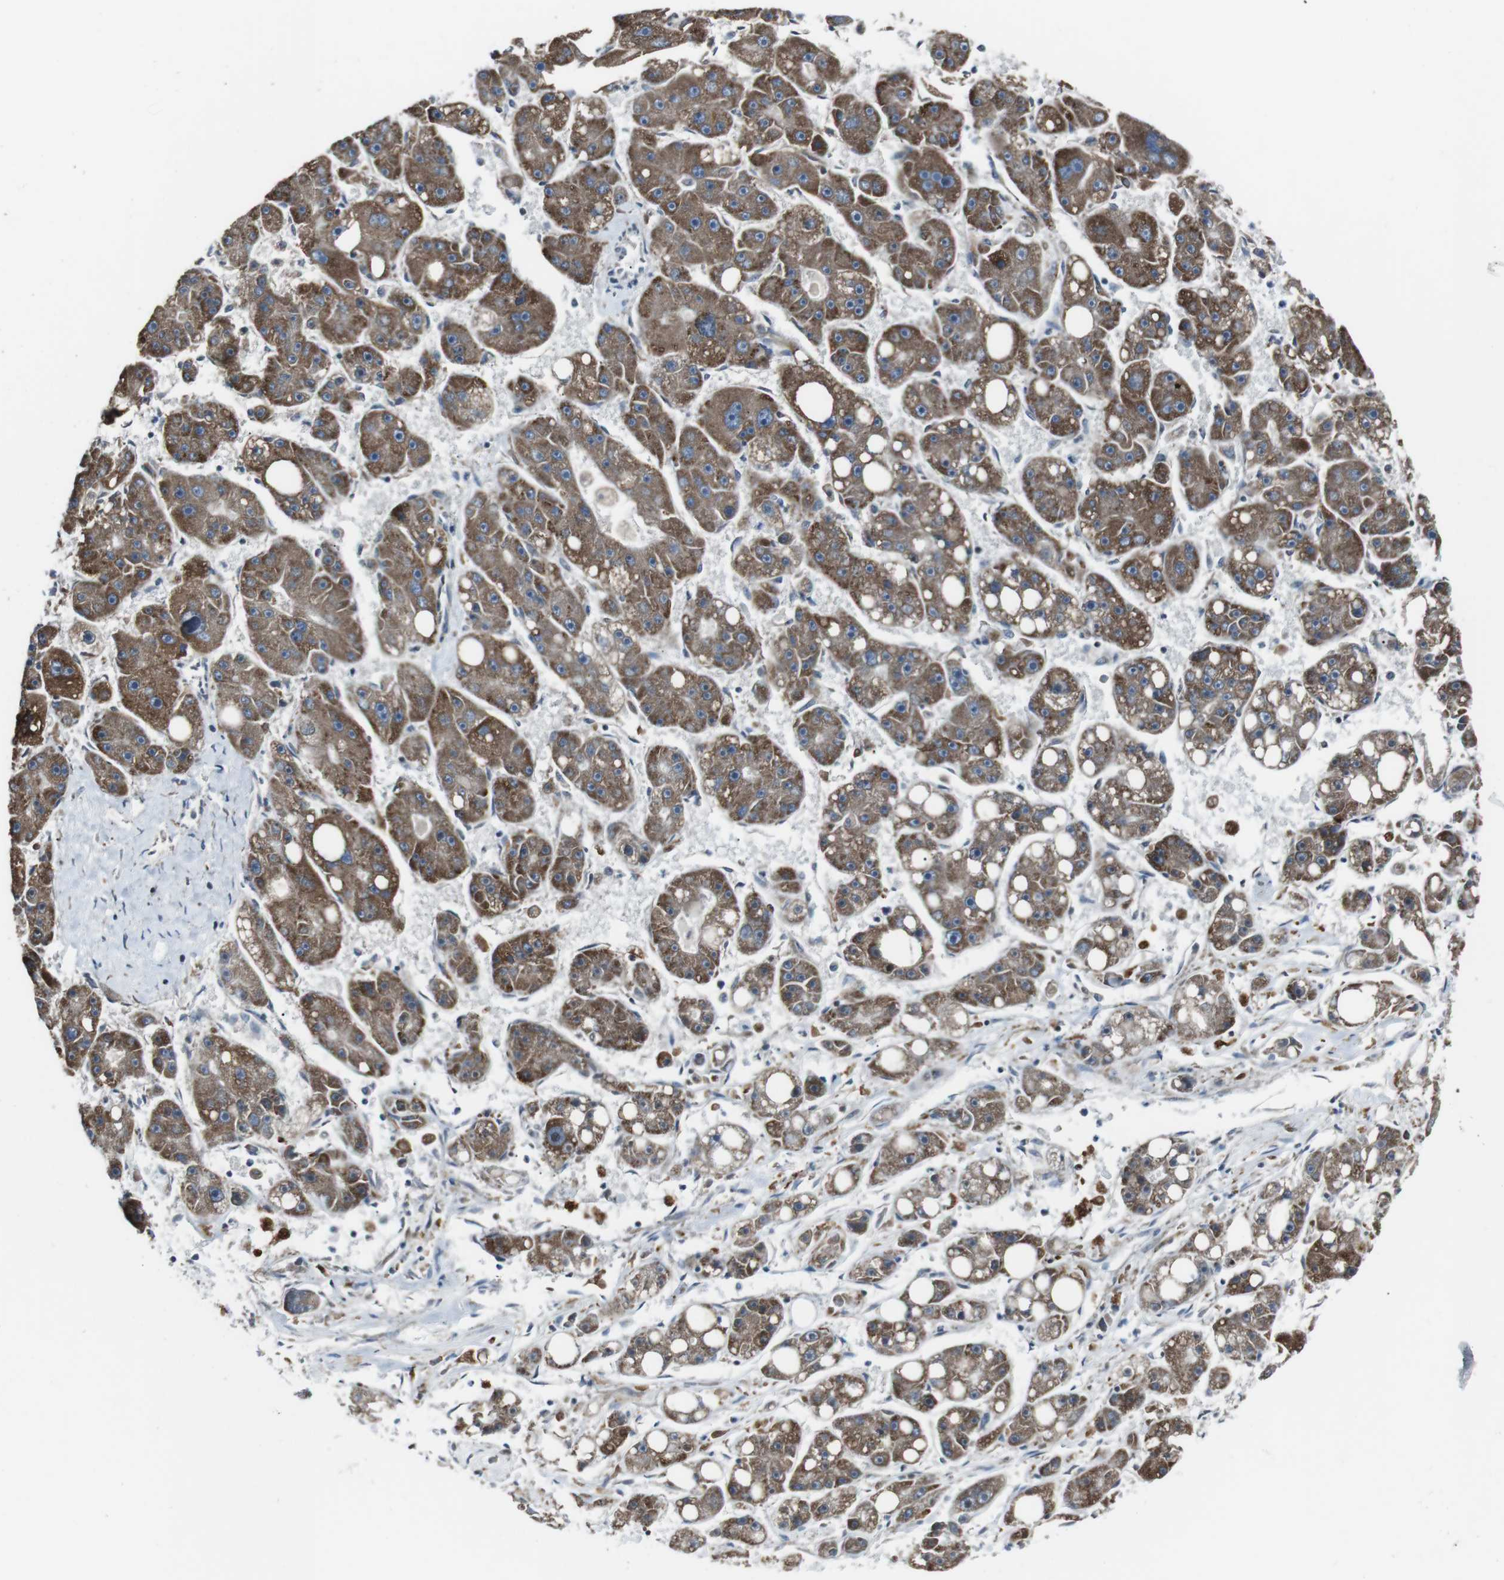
{"staining": {"intensity": "moderate", "quantity": ">75%", "location": "cytoplasmic/membranous"}, "tissue": "liver cancer", "cell_type": "Tumor cells", "image_type": "cancer", "snomed": [{"axis": "morphology", "description": "Carcinoma, Hepatocellular, NOS"}, {"axis": "topography", "description": "Liver"}], "caption": "Liver hepatocellular carcinoma stained with DAB immunohistochemistry shows medium levels of moderate cytoplasmic/membranous positivity in about >75% of tumor cells.", "gene": "CISD2", "patient": {"sex": "female", "age": 61}}